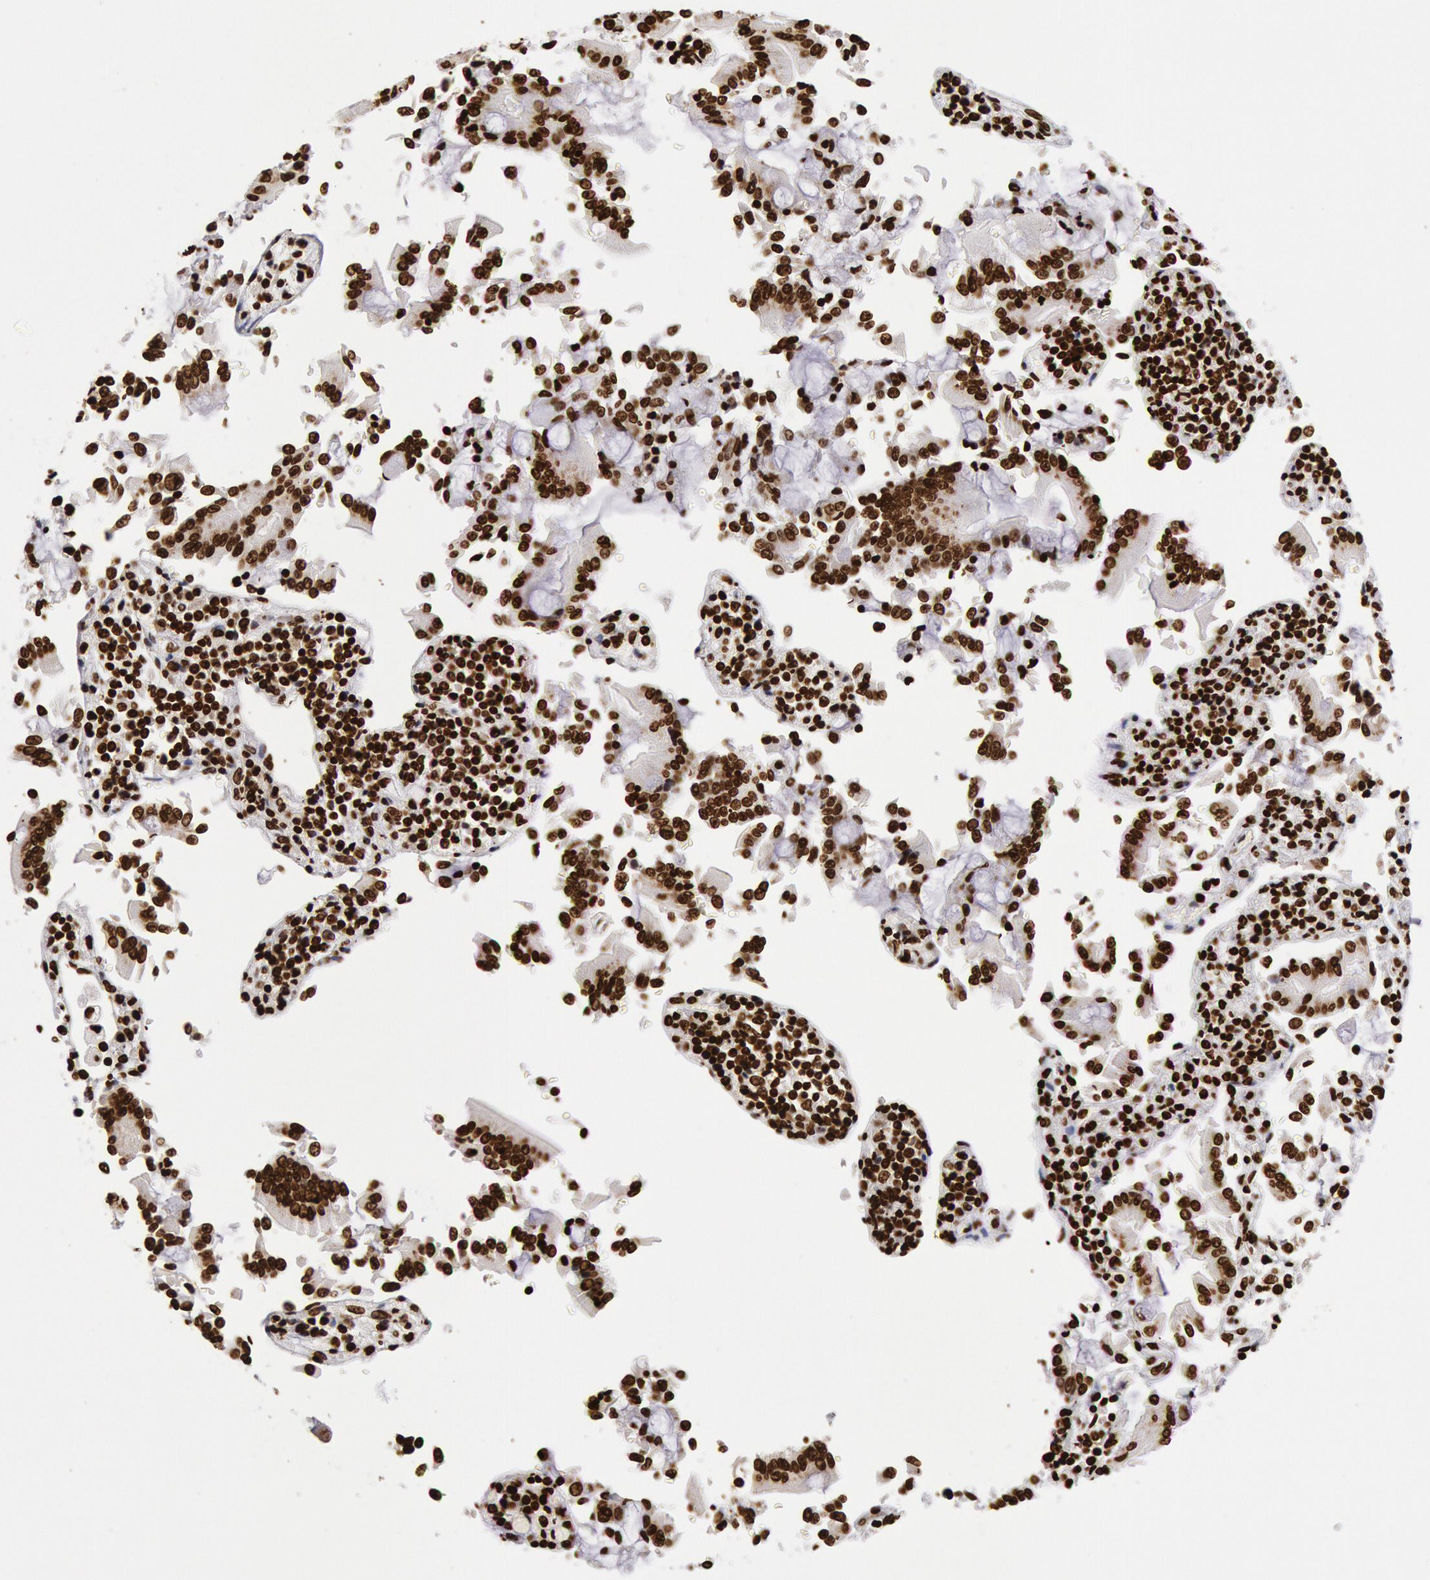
{"staining": {"intensity": "strong", "quantity": ">75%", "location": "nuclear"}, "tissue": "pancreatic cancer", "cell_type": "Tumor cells", "image_type": "cancer", "snomed": [{"axis": "morphology", "description": "Adenocarcinoma, NOS"}, {"axis": "topography", "description": "Pancreas"}], "caption": "Pancreatic adenocarcinoma stained for a protein reveals strong nuclear positivity in tumor cells.", "gene": "H3-4", "patient": {"sex": "female", "age": 57}}